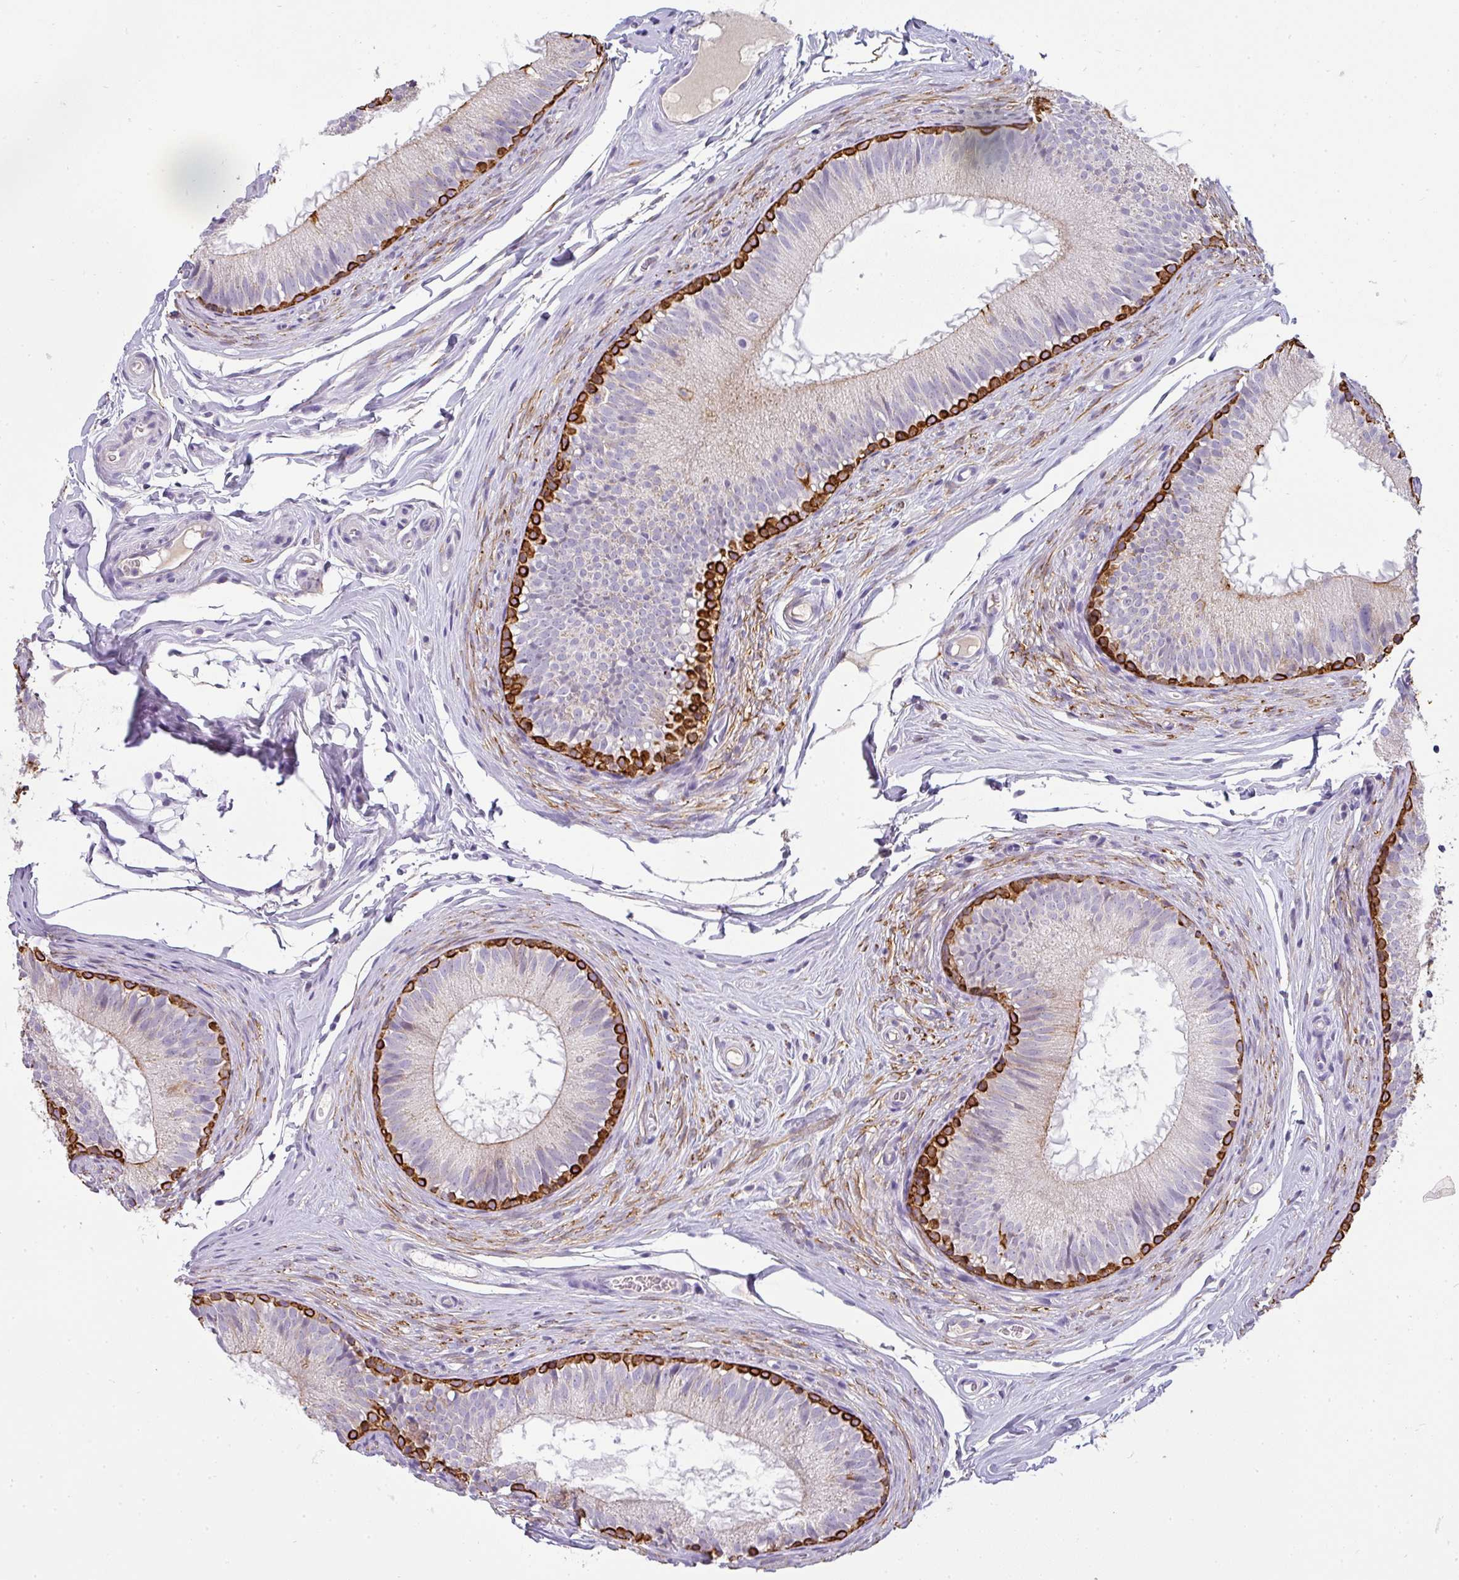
{"staining": {"intensity": "strong", "quantity": "25%-75%", "location": "cytoplasmic/membranous"}, "tissue": "epididymis", "cell_type": "Glandular cells", "image_type": "normal", "snomed": [{"axis": "morphology", "description": "Normal tissue, NOS"}, {"axis": "topography", "description": "Epididymis"}], "caption": "This image reveals normal epididymis stained with immunohistochemistry (IHC) to label a protein in brown. The cytoplasmic/membranous of glandular cells show strong positivity for the protein. Nuclei are counter-stained blue.", "gene": "ASXL3", "patient": {"sex": "male", "age": 25}}